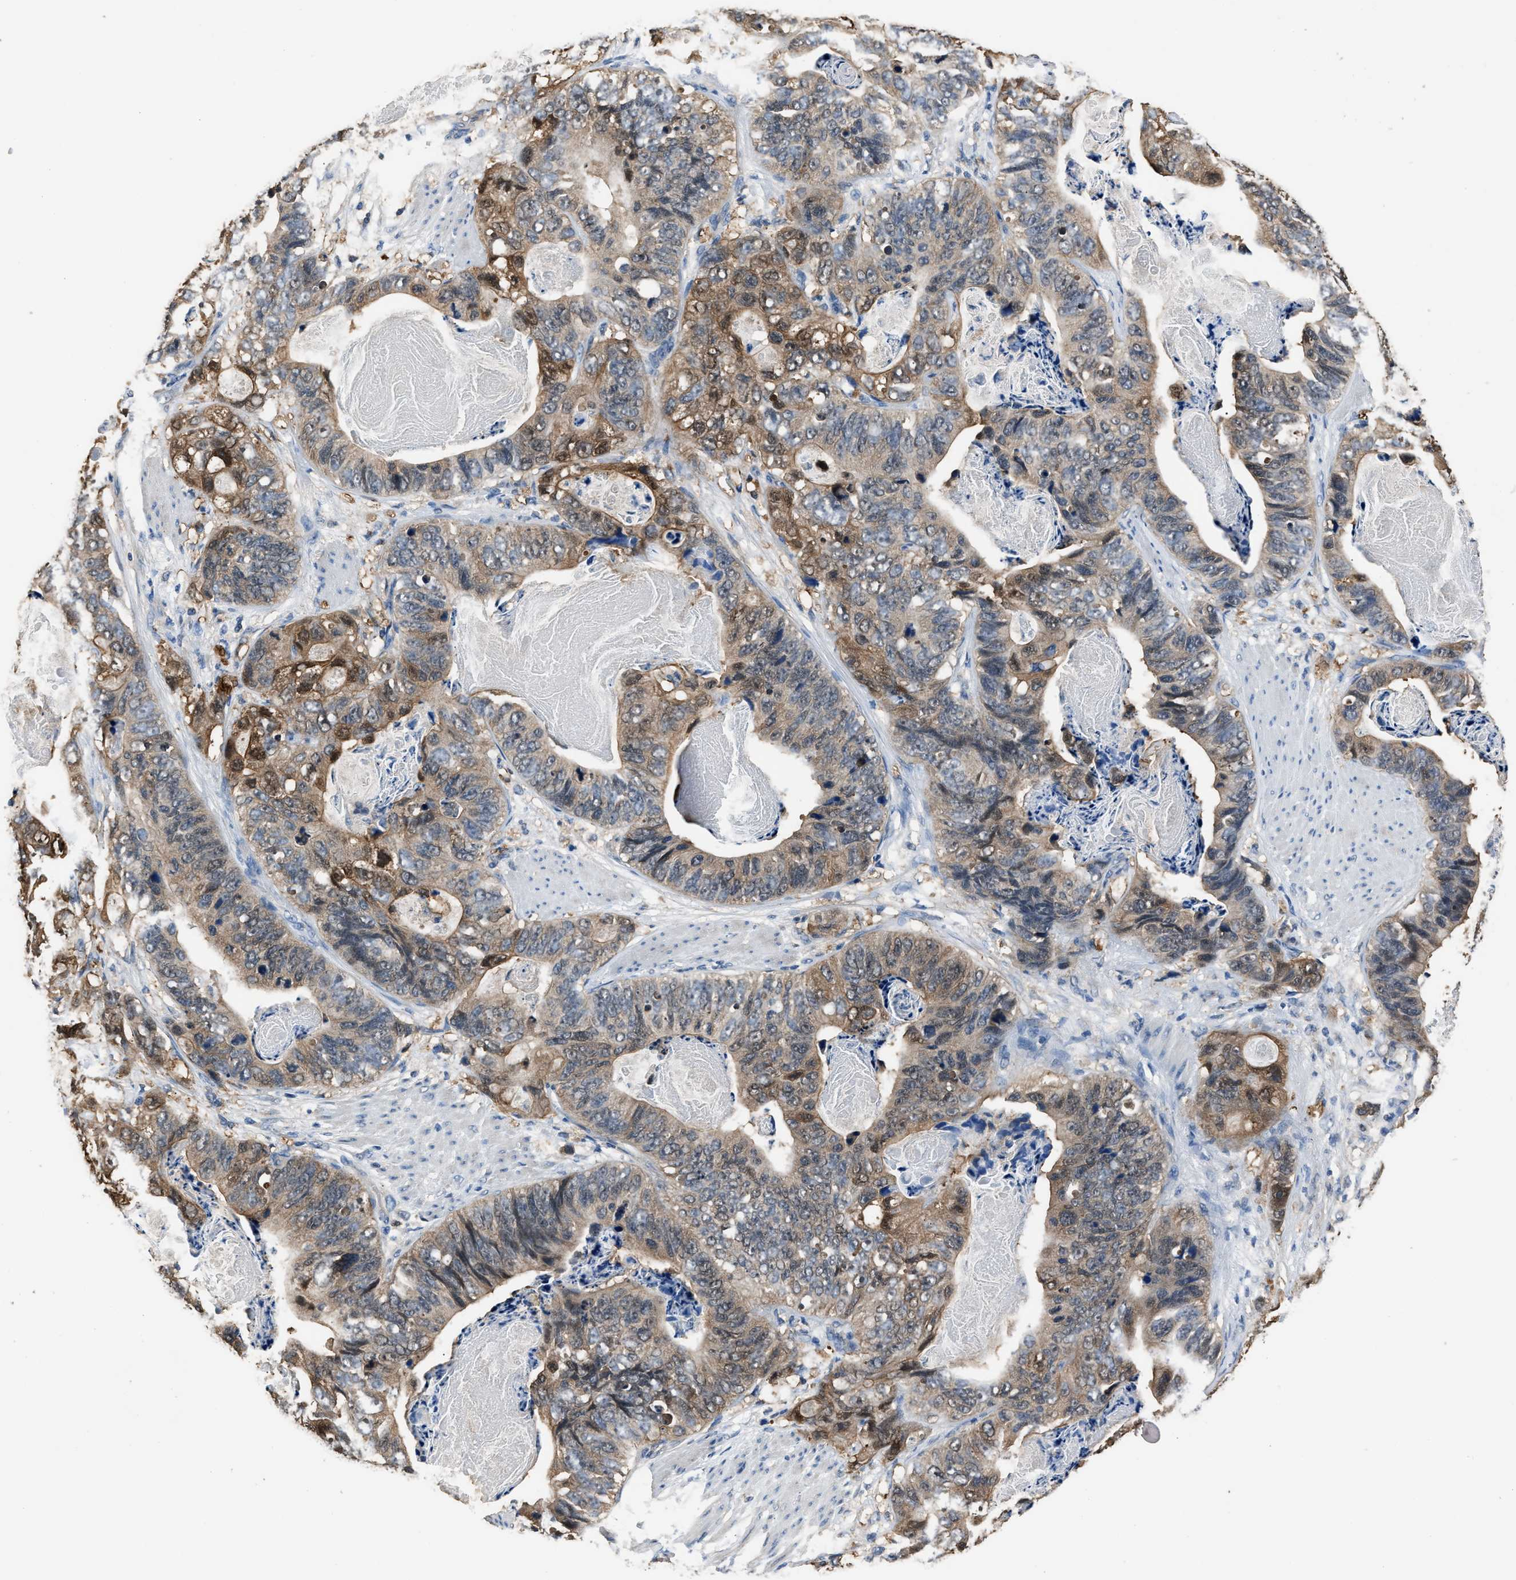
{"staining": {"intensity": "moderate", "quantity": ">75%", "location": "cytoplasmic/membranous"}, "tissue": "stomach cancer", "cell_type": "Tumor cells", "image_type": "cancer", "snomed": [{"axis": "morphology", "description": "Adenocarcinoma, NOS"}, {"axis": "topography", "description": "Stomach"}], "caption": "Protein staining by IHC shows moderate cytoplasmic/membranous expression in approximately >75% of tumor cells in stomach cancer (adenocarcinoma).", "gene": "GSTP1", "patient": {"sex": "female", "age": 89}}